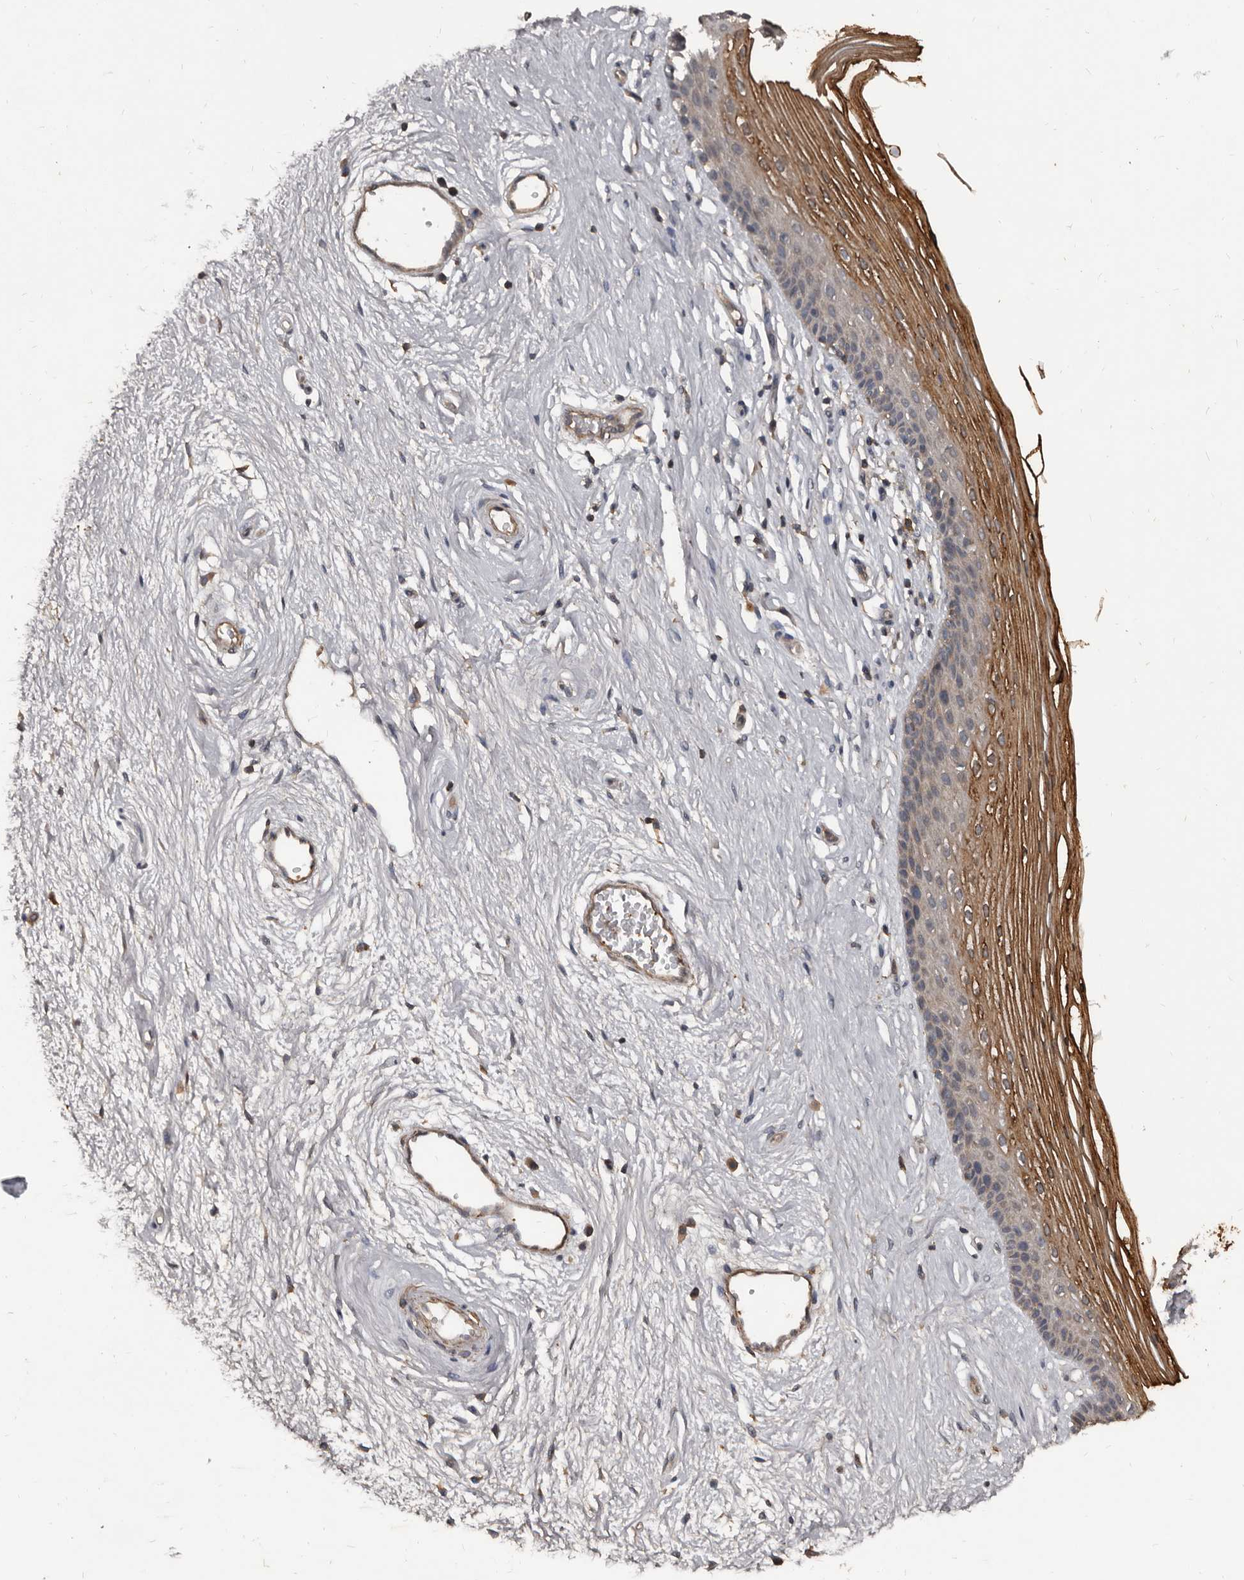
{"staining": {"intensity": "moderate", "quantity": "<25%", "location": "cytoplasmic/membranous"}, "tissue": "vagina", "cell_type": "Squamous epithelial cells", "image_type": "normal", "snomed": [{"axis": "morphology", "description": "Normal tissue, NOS"}, {"axis": "topography", "description": "Vagina"}], "caption": "A brown stain highlights moderate cytoplasmic/membranous staining of a protein in squamous epithelial cells of benign vagina. (IHC, brightfield microscopy, high magnification).", "gene": "GREB1", "patient": {"sex": "female", "age": 46}}